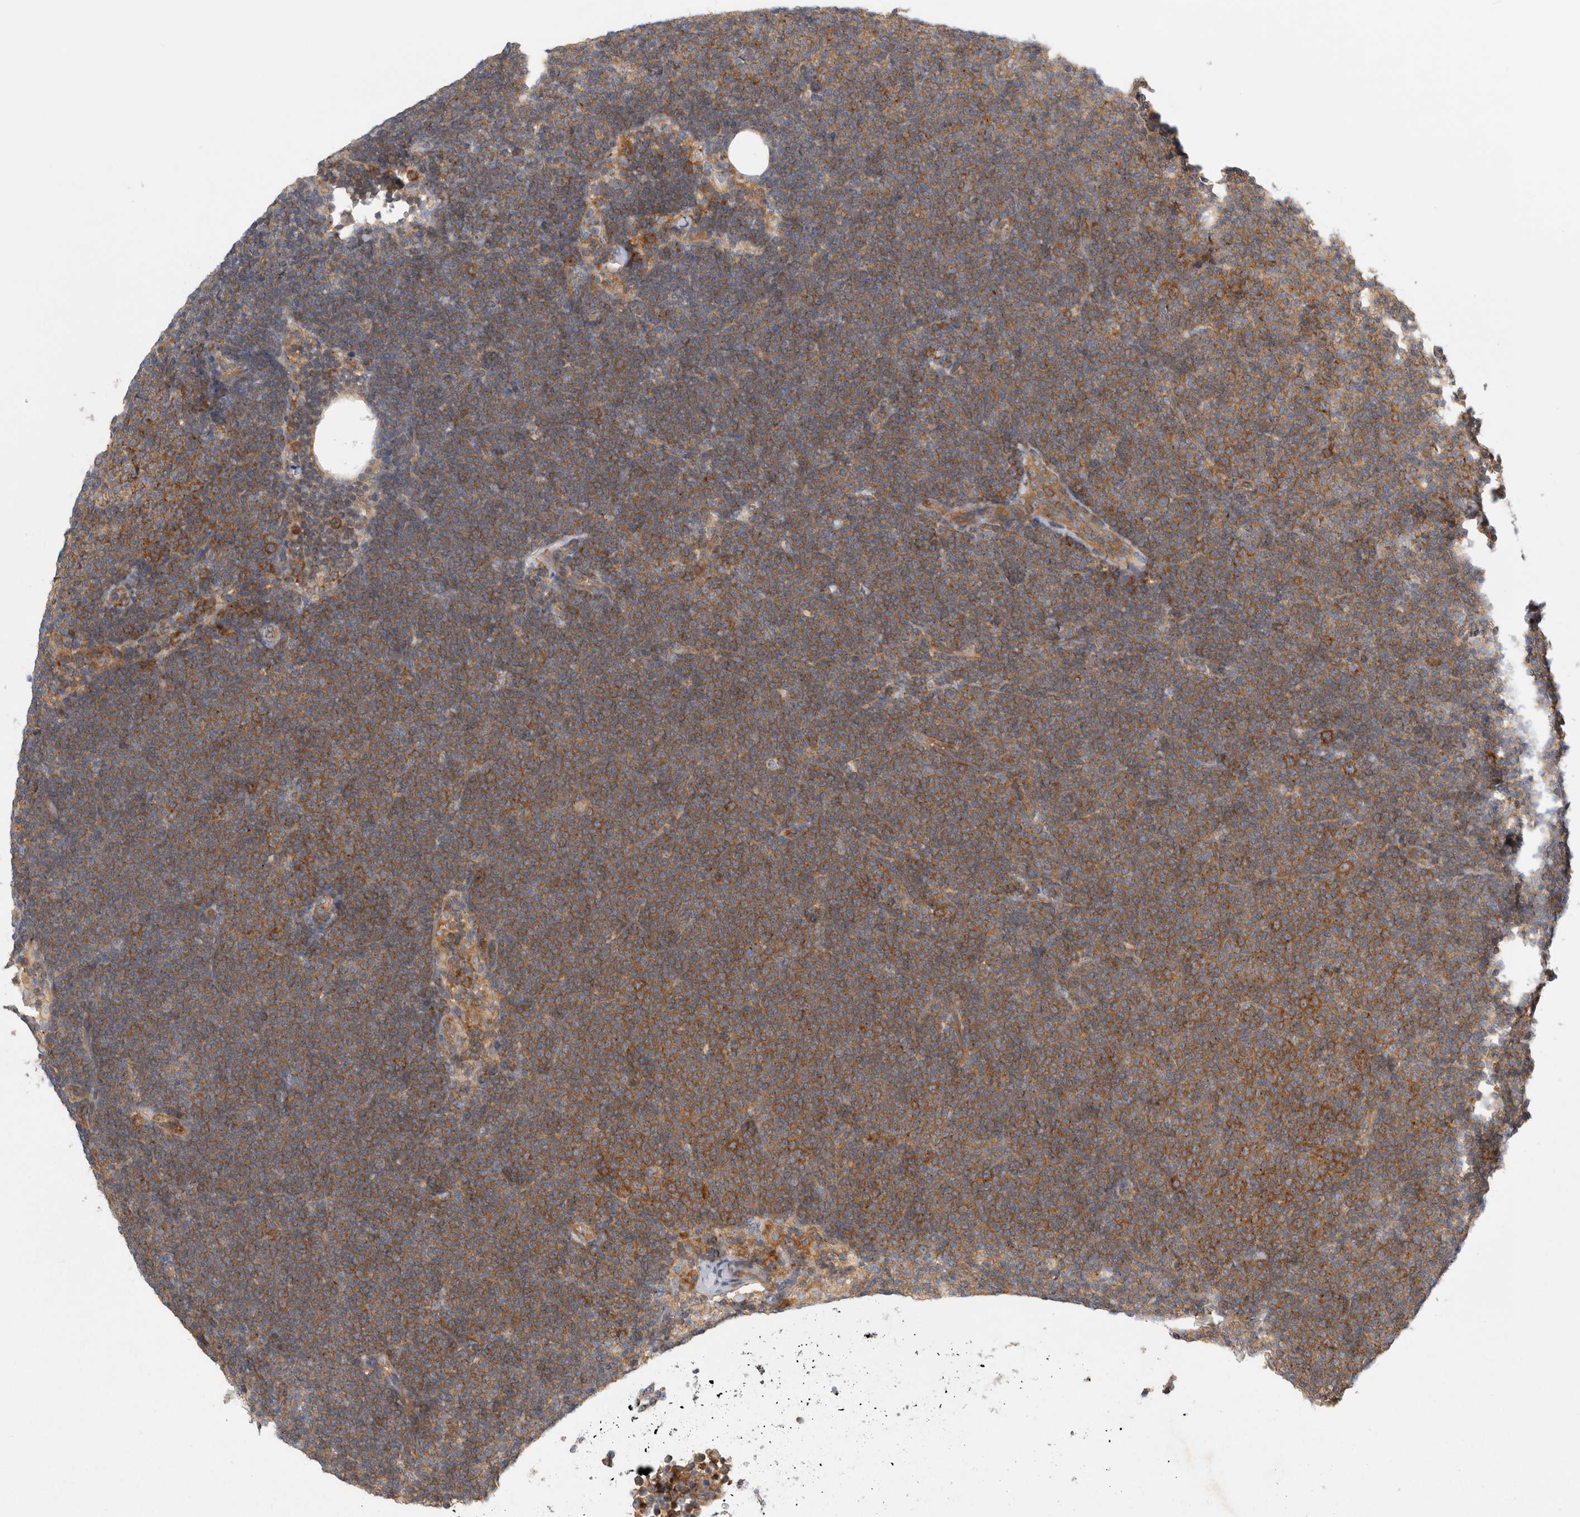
{"staining": {"intensity": "moderate", "quantity": ">75%", "location": "cytoplasmic/membranous"}, "tissue": "lymphoma", "cell_type": "Tumor cells", "image_type": "cancer", "snomed": [{"axis": "morphology", "description": "Malignant lymphoma, non-Hodgkin's type, Low grade"}, {"axis": "topography", "description": "Lymph node"}], "caption": "An immunohistochemistry micrograph of tumor tissue is shown. Protein staining in brown labels moderate cytoplasmic/membranous positivity in lymphoma within tumor cells. The staining is performed using DAB (3,3'-diaminobenzidine) brown chromogen to label protein expression. The nuclei are counter-stained blue using hematoxylin.", "gene": "PEX6", "patient": {"sex": "female", "age": 53}}